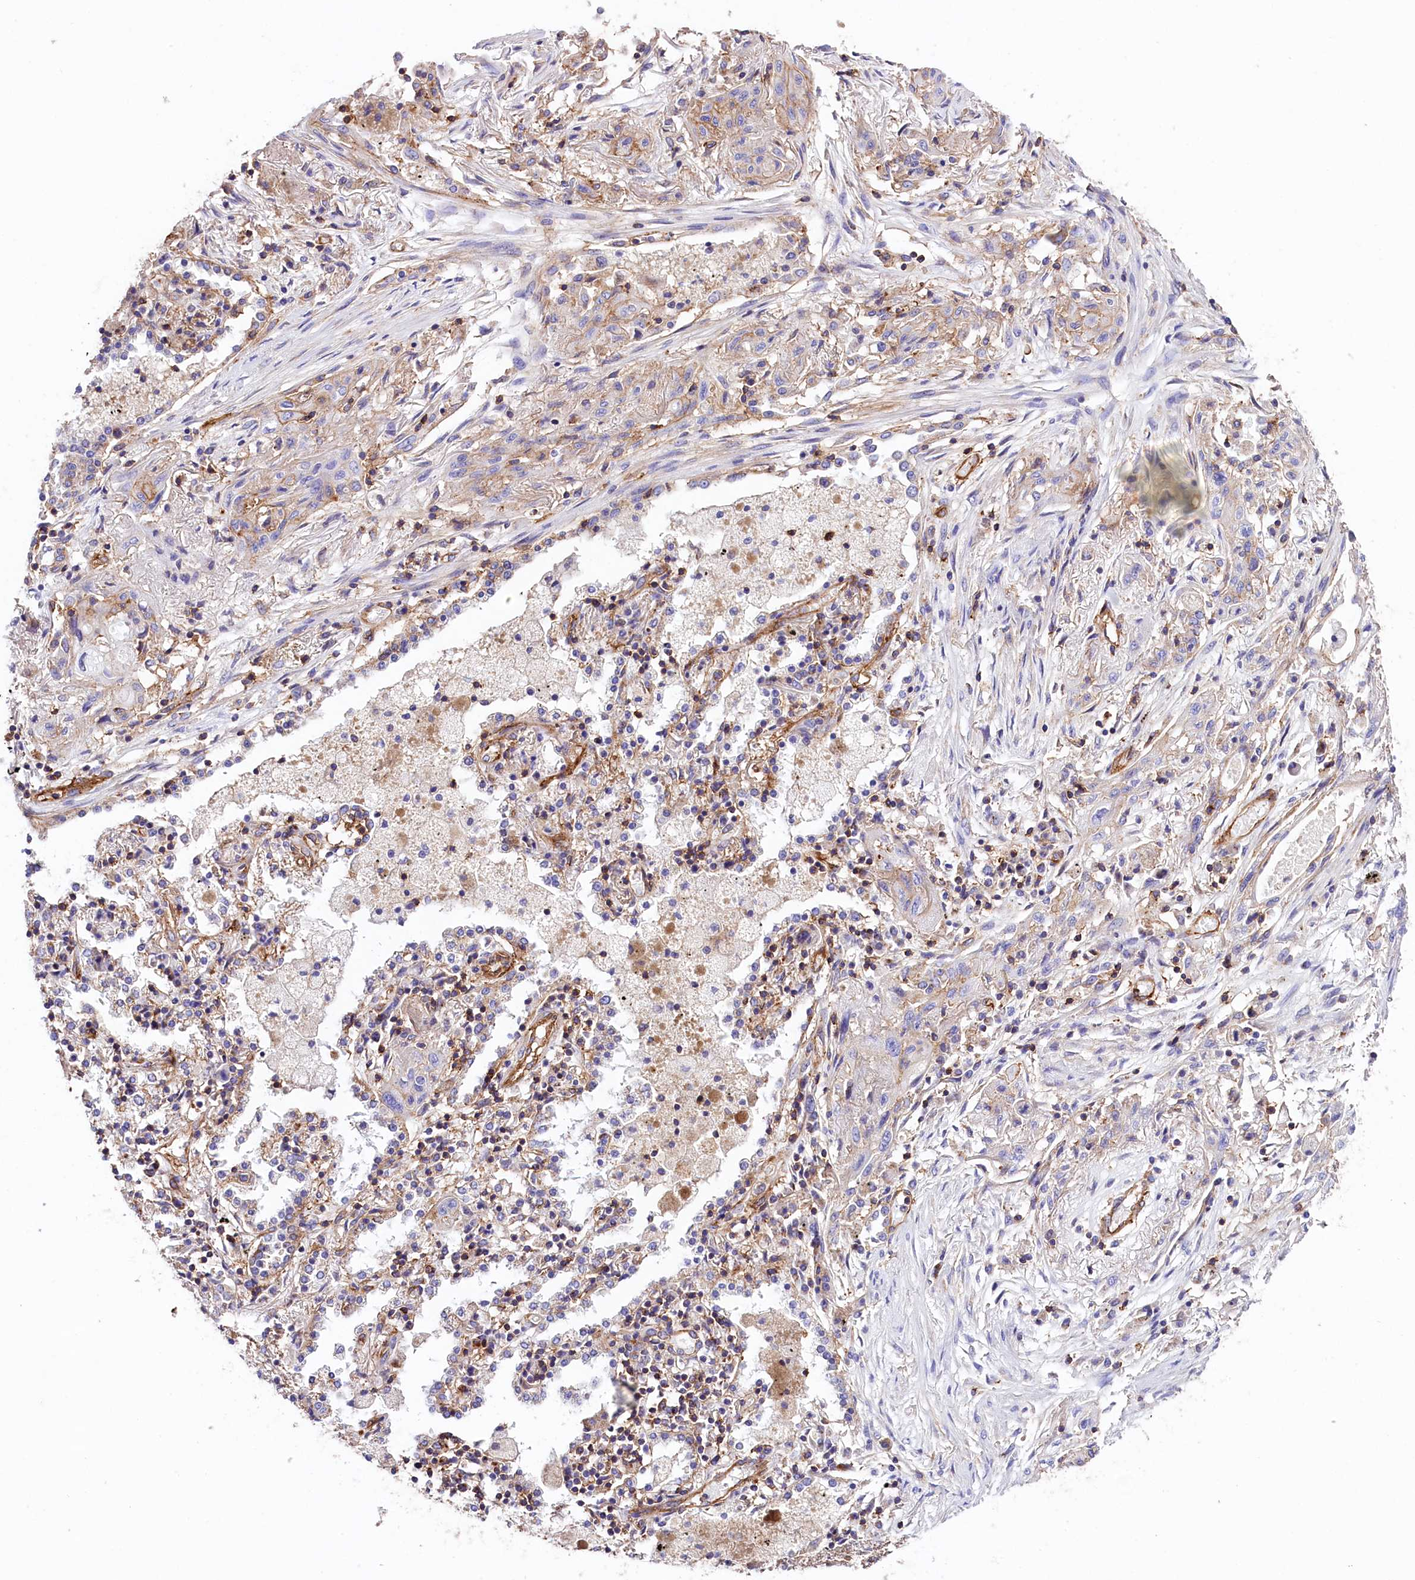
{"staining": {"intensity": "weak", "quantity": "<25%", "location": "cytoplasmic/membranous"}, "tissue": "lung cancer", "cell_type": "Tumor cells", "image_type": "cancer", "snomed": [{"axis": "morphology", "description": "Squamous cell carcinoma, NOS"}, {"axis": "topography", "description": "Lung"}], "caption": "Micrograph shows no significant protein expression in tumor cells of squamous cell carcinoma (lung). Nuclei are stained in blue.", "gene": "ATP2B4", "patient": {"sex": "female", "age": 47}}